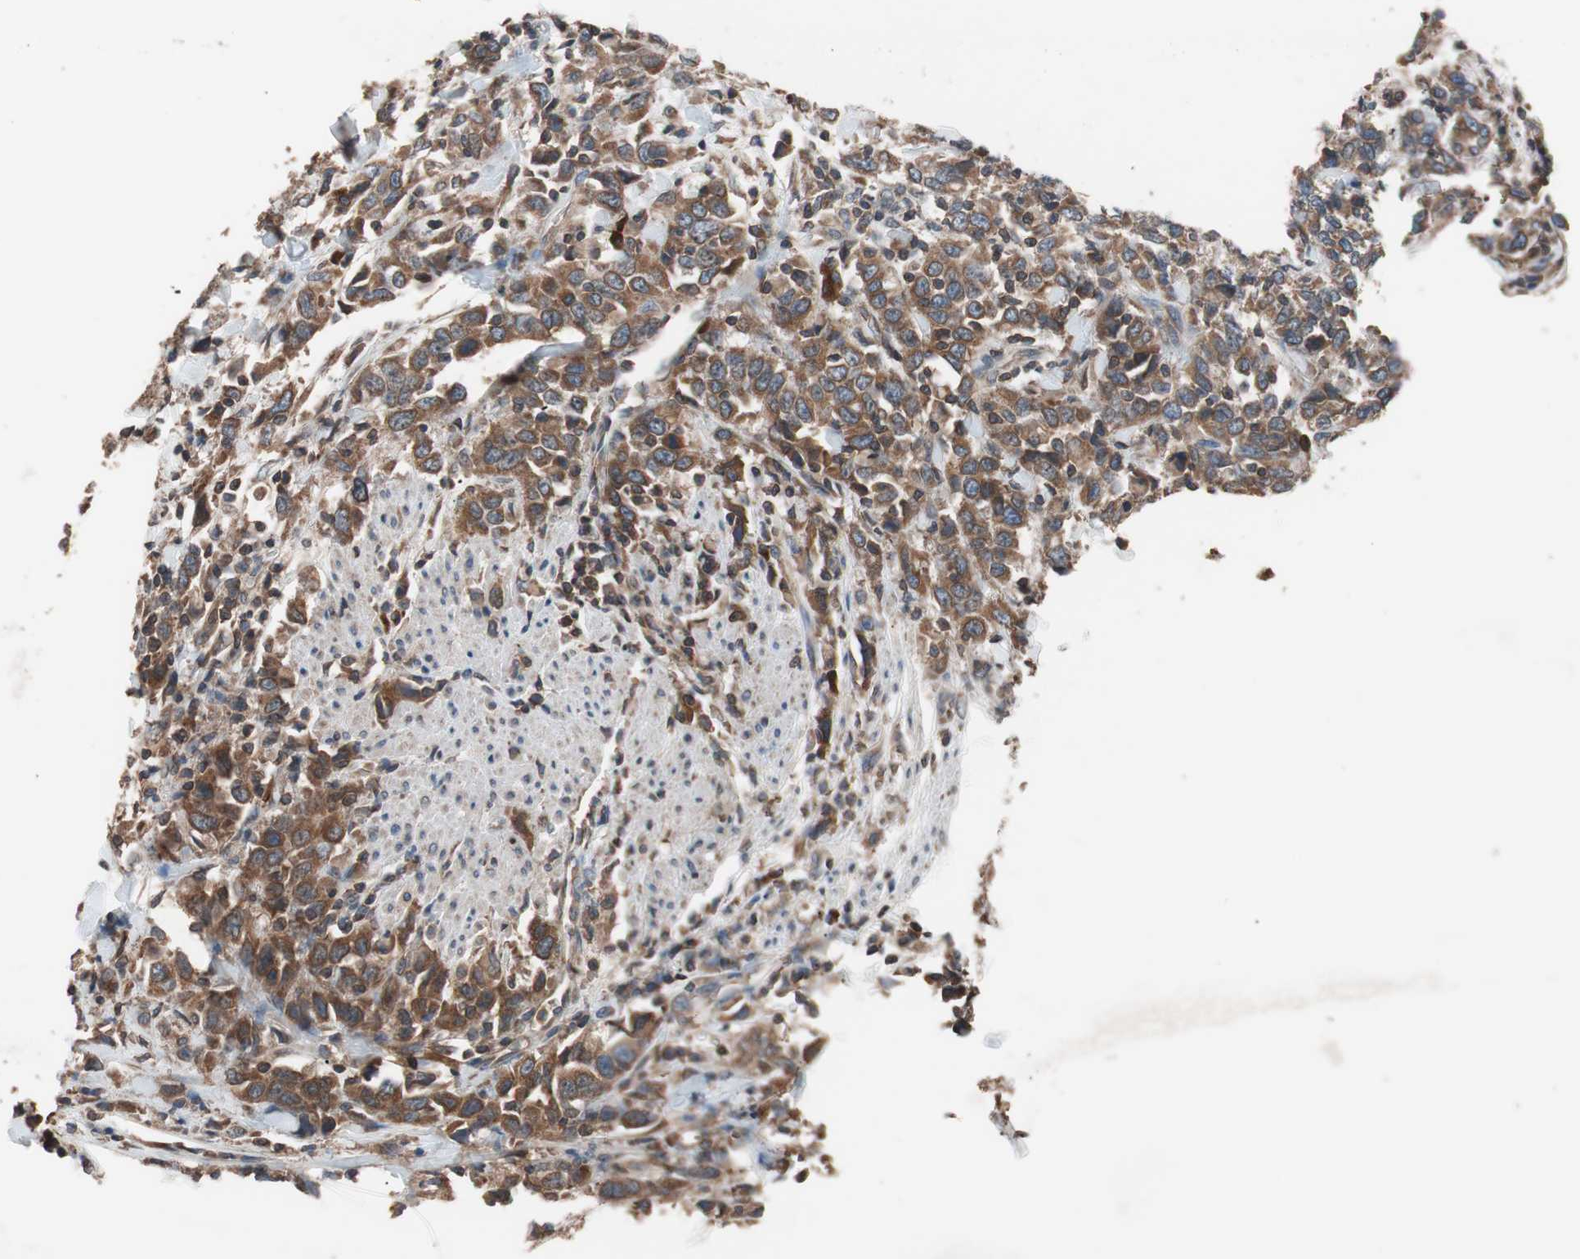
{"staining": {"intensity": "moderate", "quantity": ">75%", "location": "cytoplasmic/membranous"}, "tissue": "urothelial cancer", "cell_type": "Tumor cells", "image_type": "cancer", "snomed": [{"axis": "morphology", "description": "Urothelial carcinoma, High grade"}, {"axis": "topography", "description": "Urinary bladder"}], "caption": "Immunohistochemistry (IHC) image of human urothelial carcinoma (high-grade) stained for a protein (brown), which exhibits medium levels of moderate cytoplasmic/membranous expression in about >75% of tumor cells.", "gene": "GLYCTK", "patient": {"sex": "male", "age": 61}}